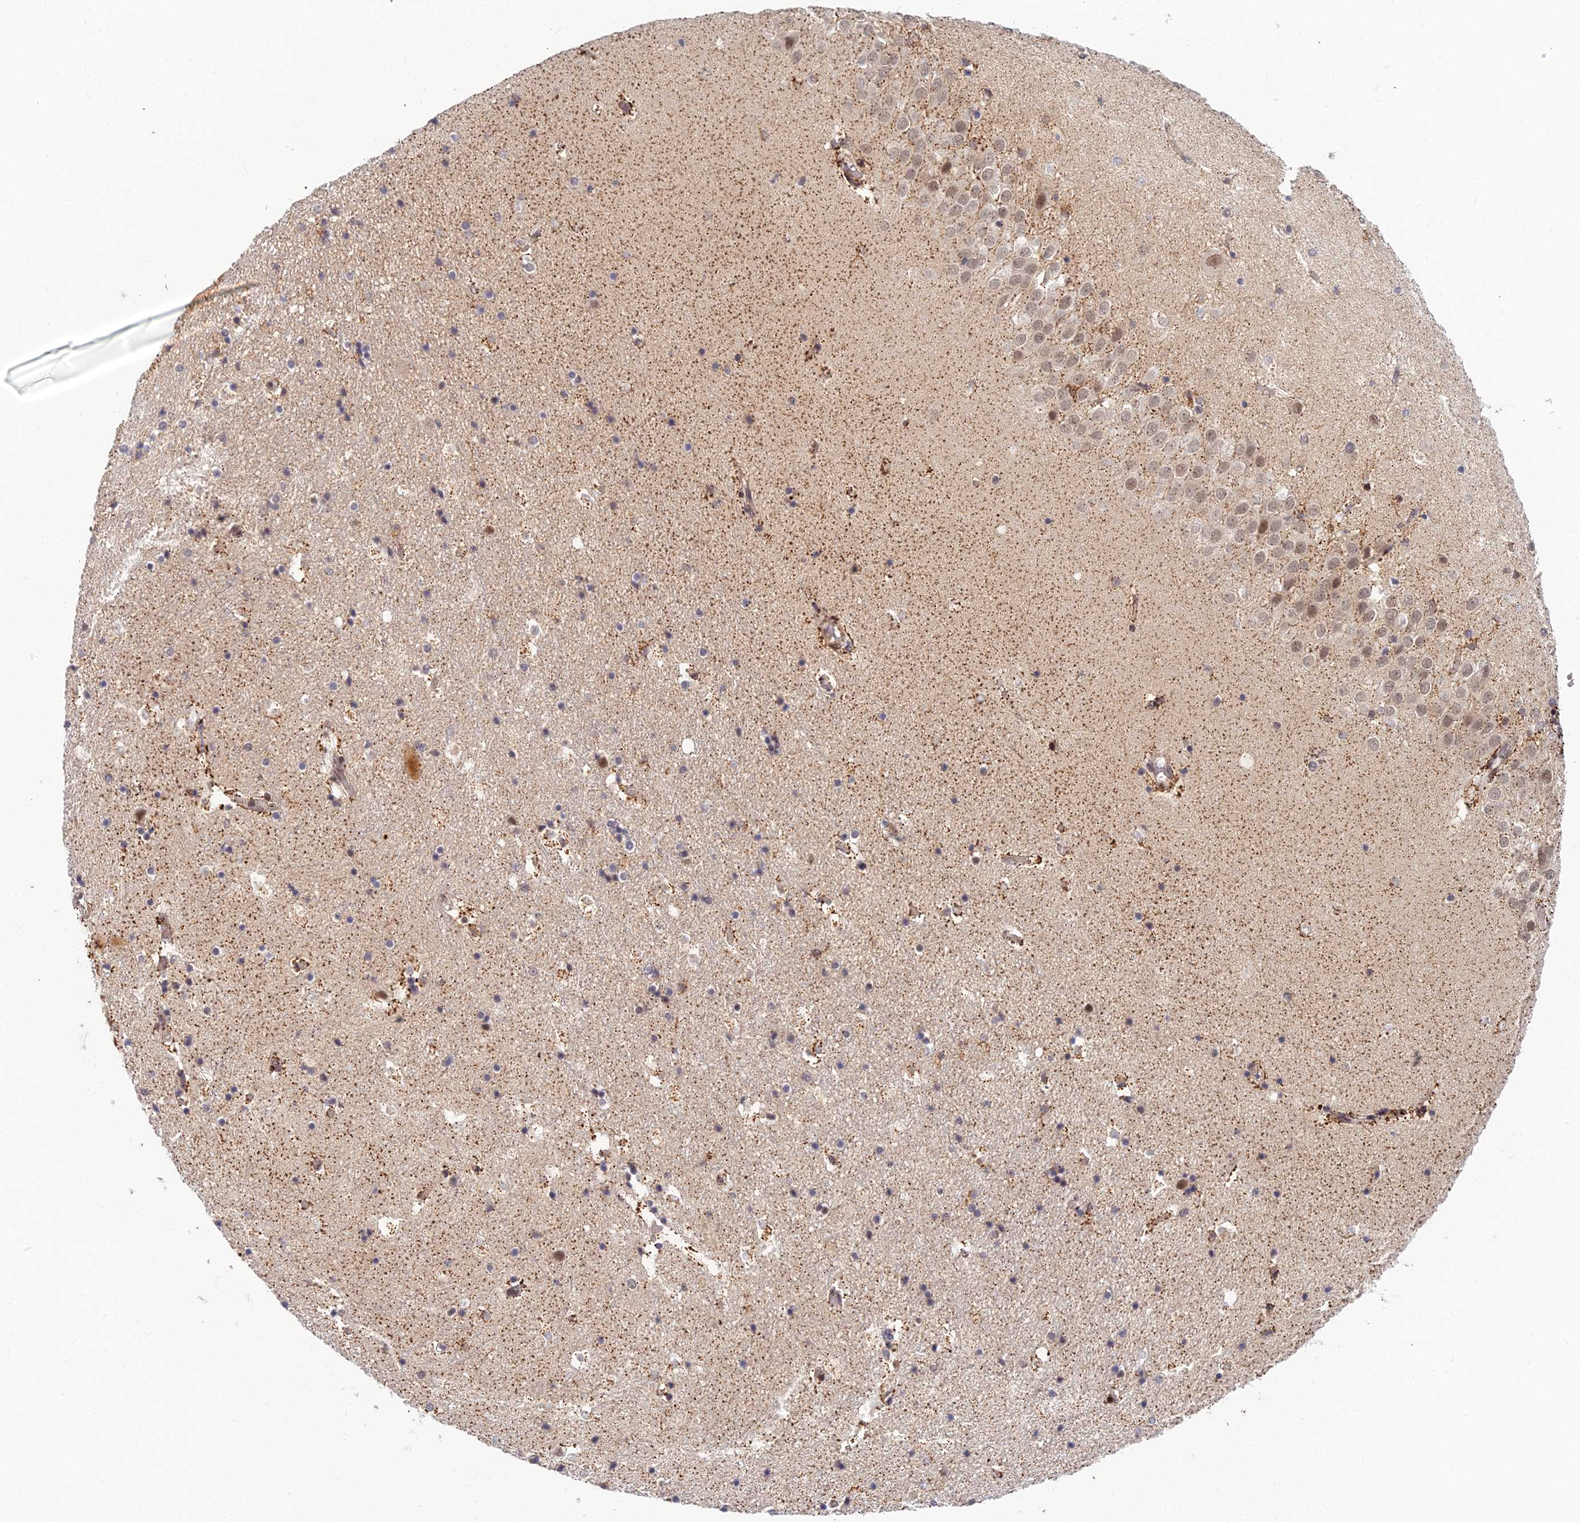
{"staining": {"intensity": "moderate", "quantity": "<25%", "location": "nuclear"}, "tissue": "hippocampus", "cell_type": "Glial cells", "image_type": "normal", "snomed": [{"axis": "morphology", "description": "Normal tissue, NOS"}, {"axis": "topography", "description": "Hippocampus"}], "caption": "Immunohistochemistry of benign human hippocampus displays low levels of moderate nuclear expression in approximately <25% of glial cells.", "gene": "TCEA2", "patient": {"sex": "female", "age": 52}}